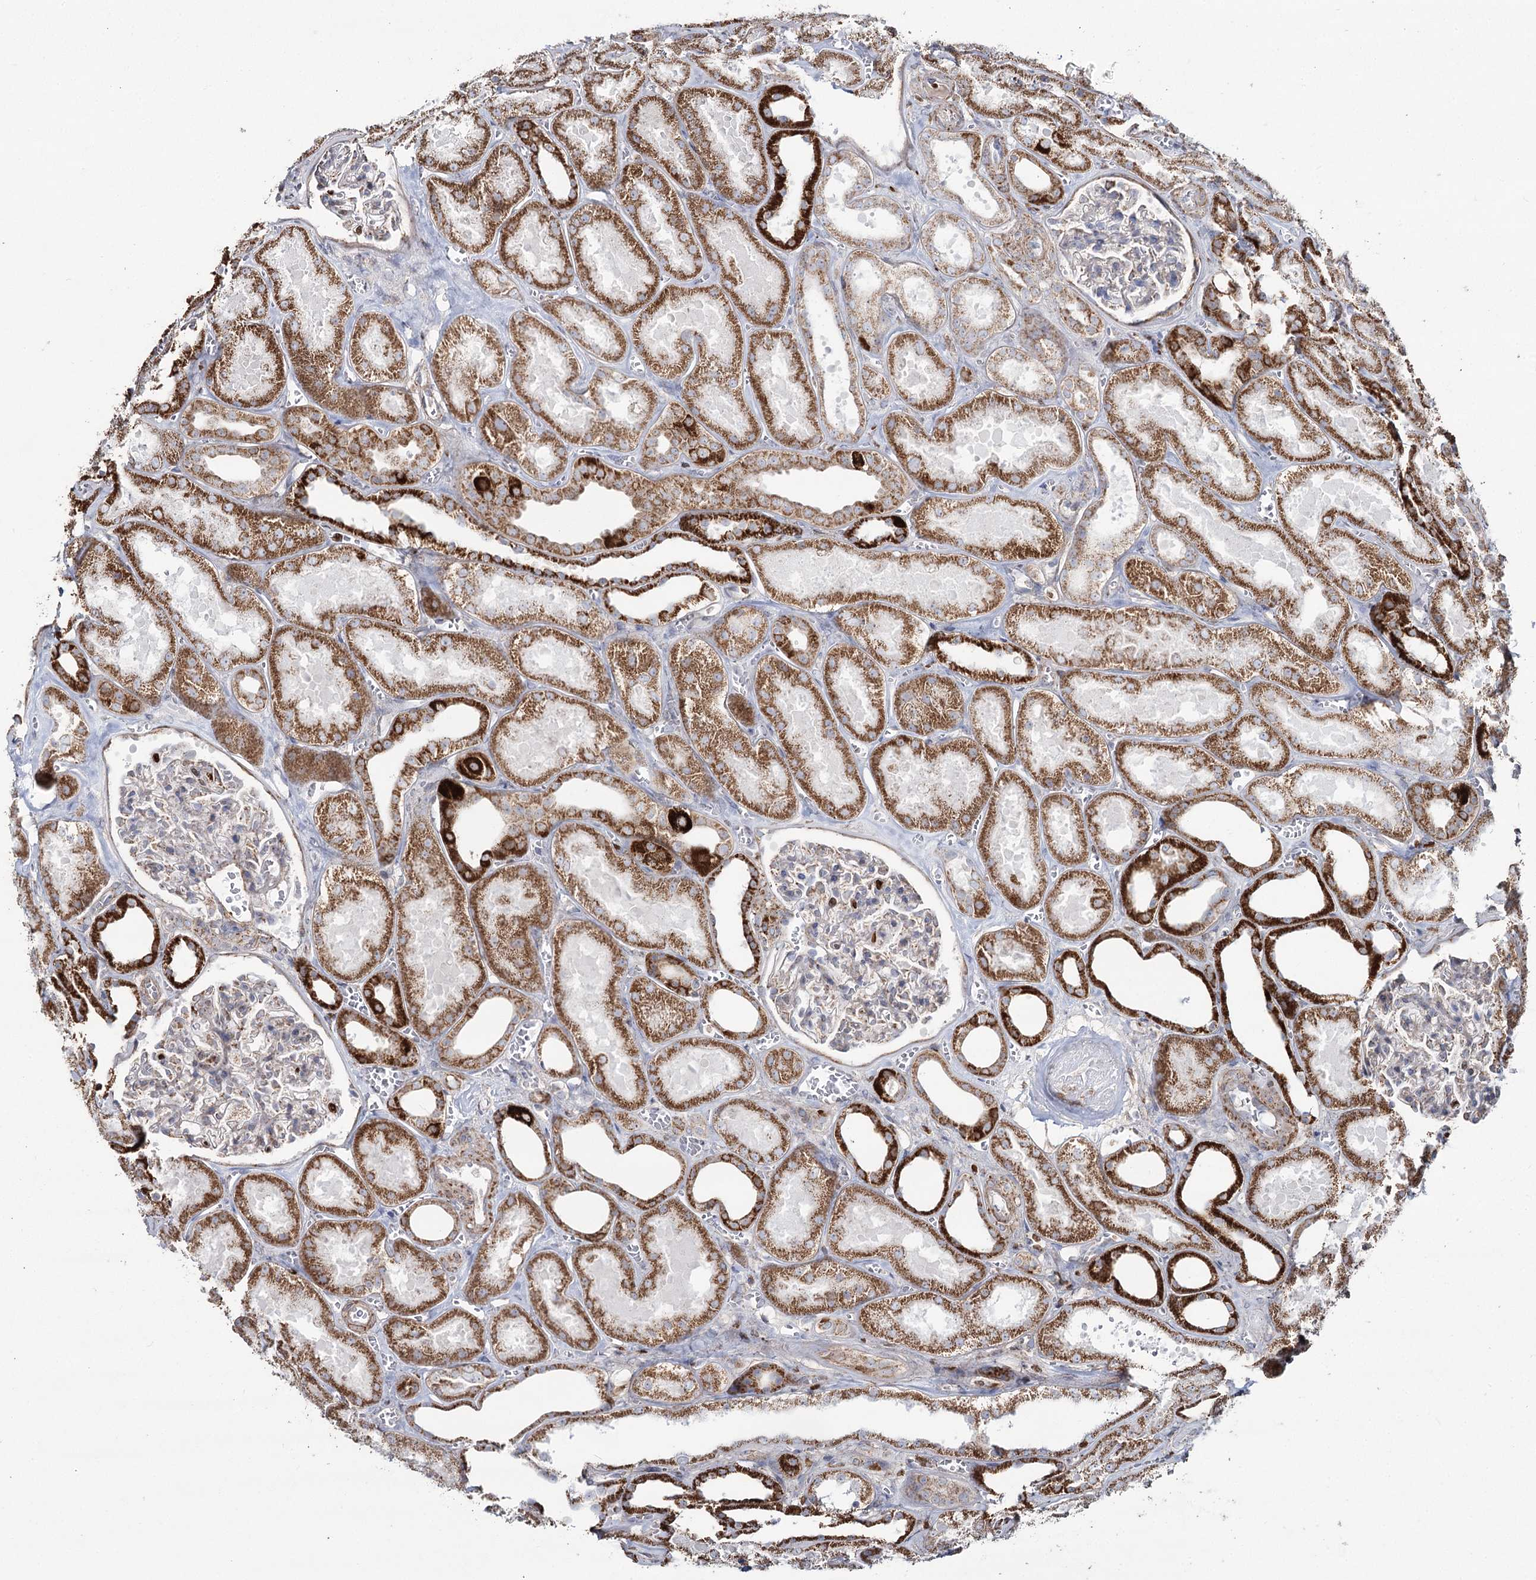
{"staining": {"intensity": "moderate", "quantity": "<25%", "location": "cytoplasmic/membranous,nuclear"}, "tissue": "kidney", "cell_type": "Cells in glomeruli", "image_type": "normal", "snomed": [{"axis": "morphology", "description": "Normal tissue, NOS"}, {"axis": "morphology", "description": "Adenocarcinoma, NOS"}, {"axis": "topography", "description": "Kidney"}], "caption": "Immunohistochemical staining of benign human kidney displays low levels of moderate cytoplasmic/membranous,nuclear staining in about <25% of cells in glomeruli.", "gene": "PDHX", "patient": {"sex": "female", "age": 68}}